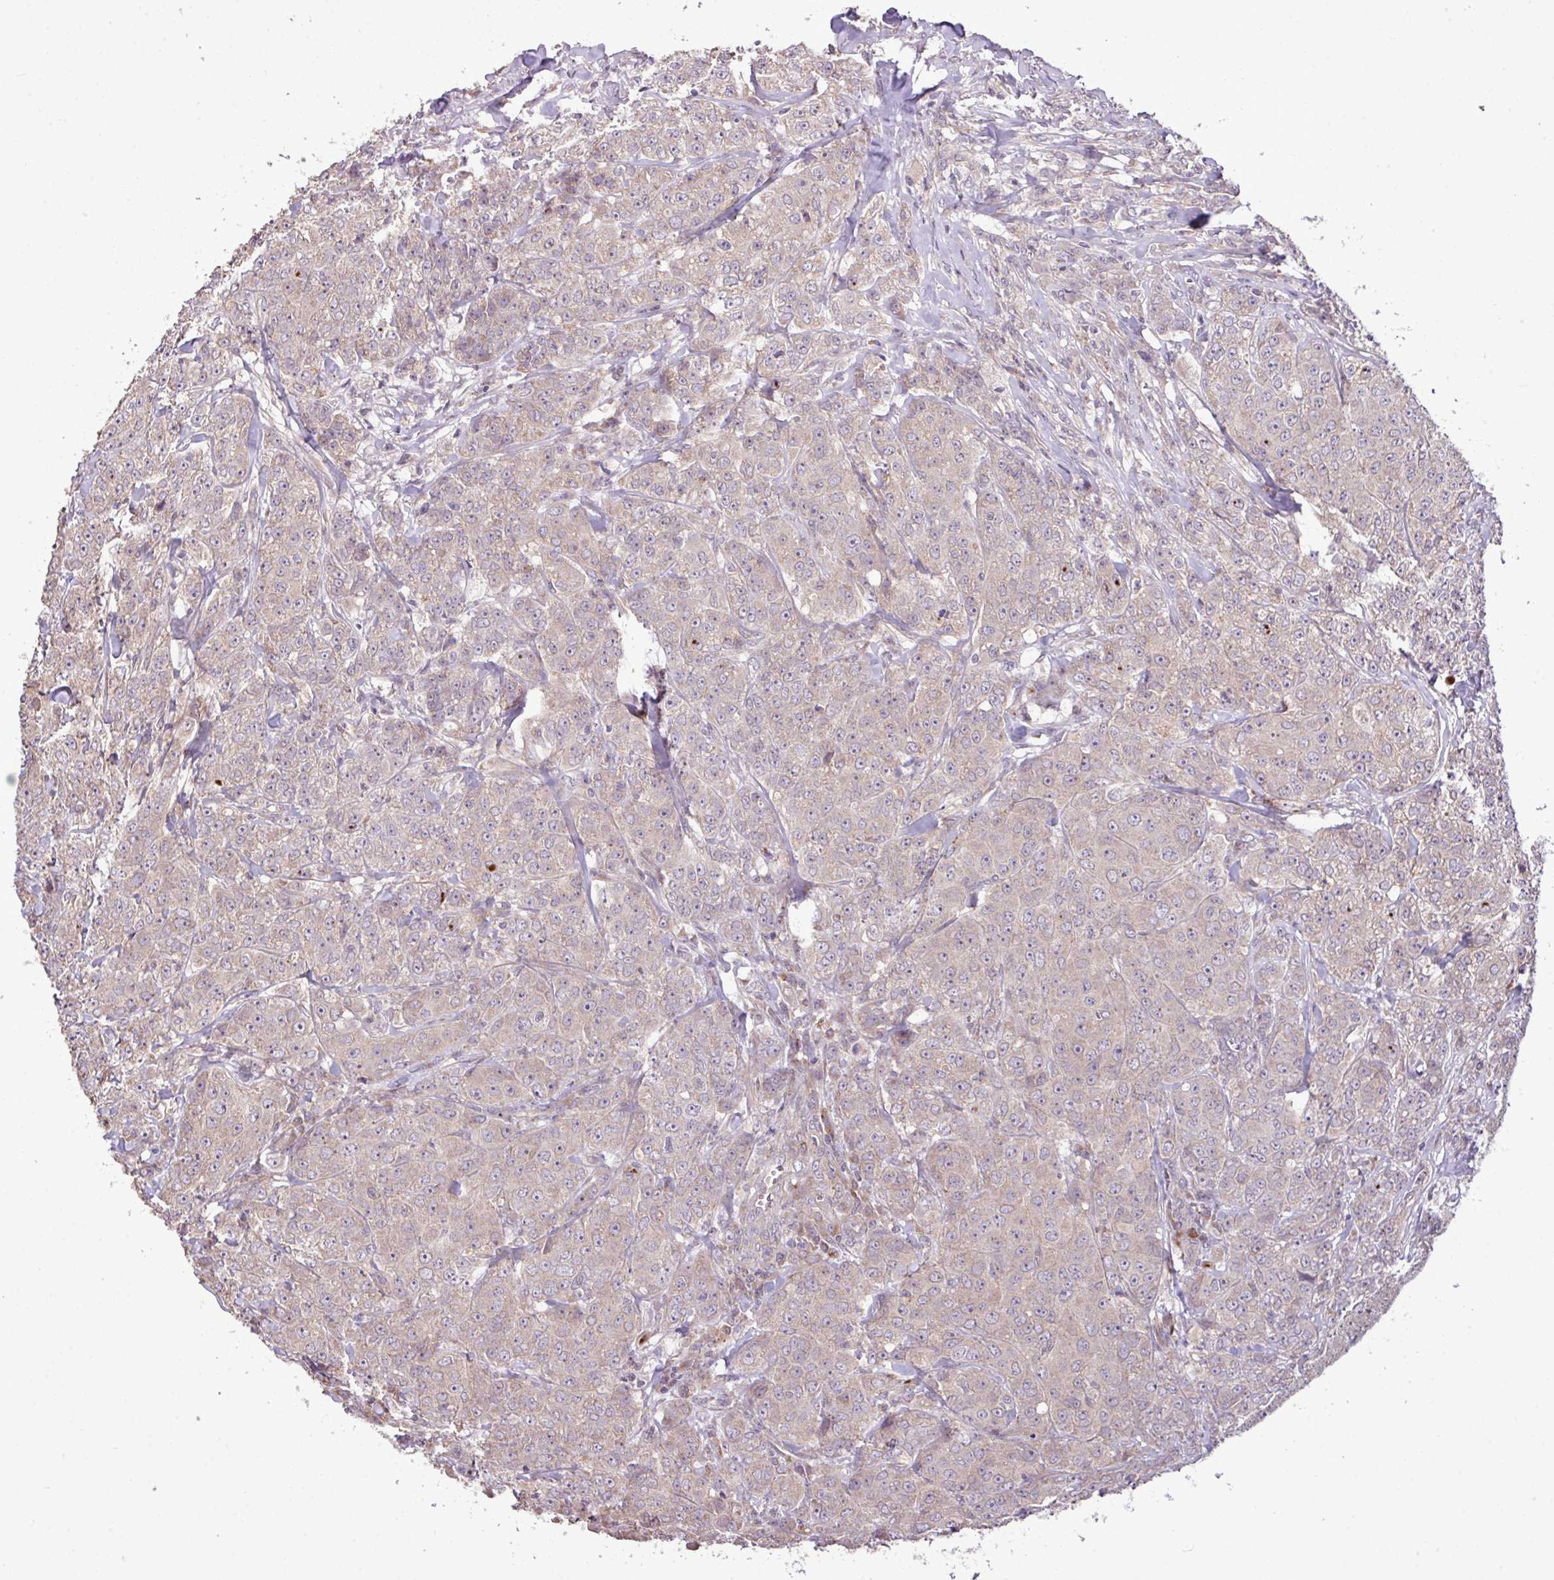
{"staining": {"intensity": "strong", "quantity": "<25%", "location": "cytoplasmic/membranous"}, "tissue": "breast cancer", "cell_type": "Tumor cells", "image_type": "cancer", "snomed": [{"axis": "morphology", "description": "Duct carcinoma"}, {"axis": "topography", "description": "Breast"}], "caption": "Breast cancer stained with DAB (3,3'-diaminobenzidine) immunohistochemistry (IHC) shows medium levels of strong cytoplasmic/membranous staining in about <25% of tumor cells.", "gene": "XIAP", "patient": {"sex": "female", "age": 43}}